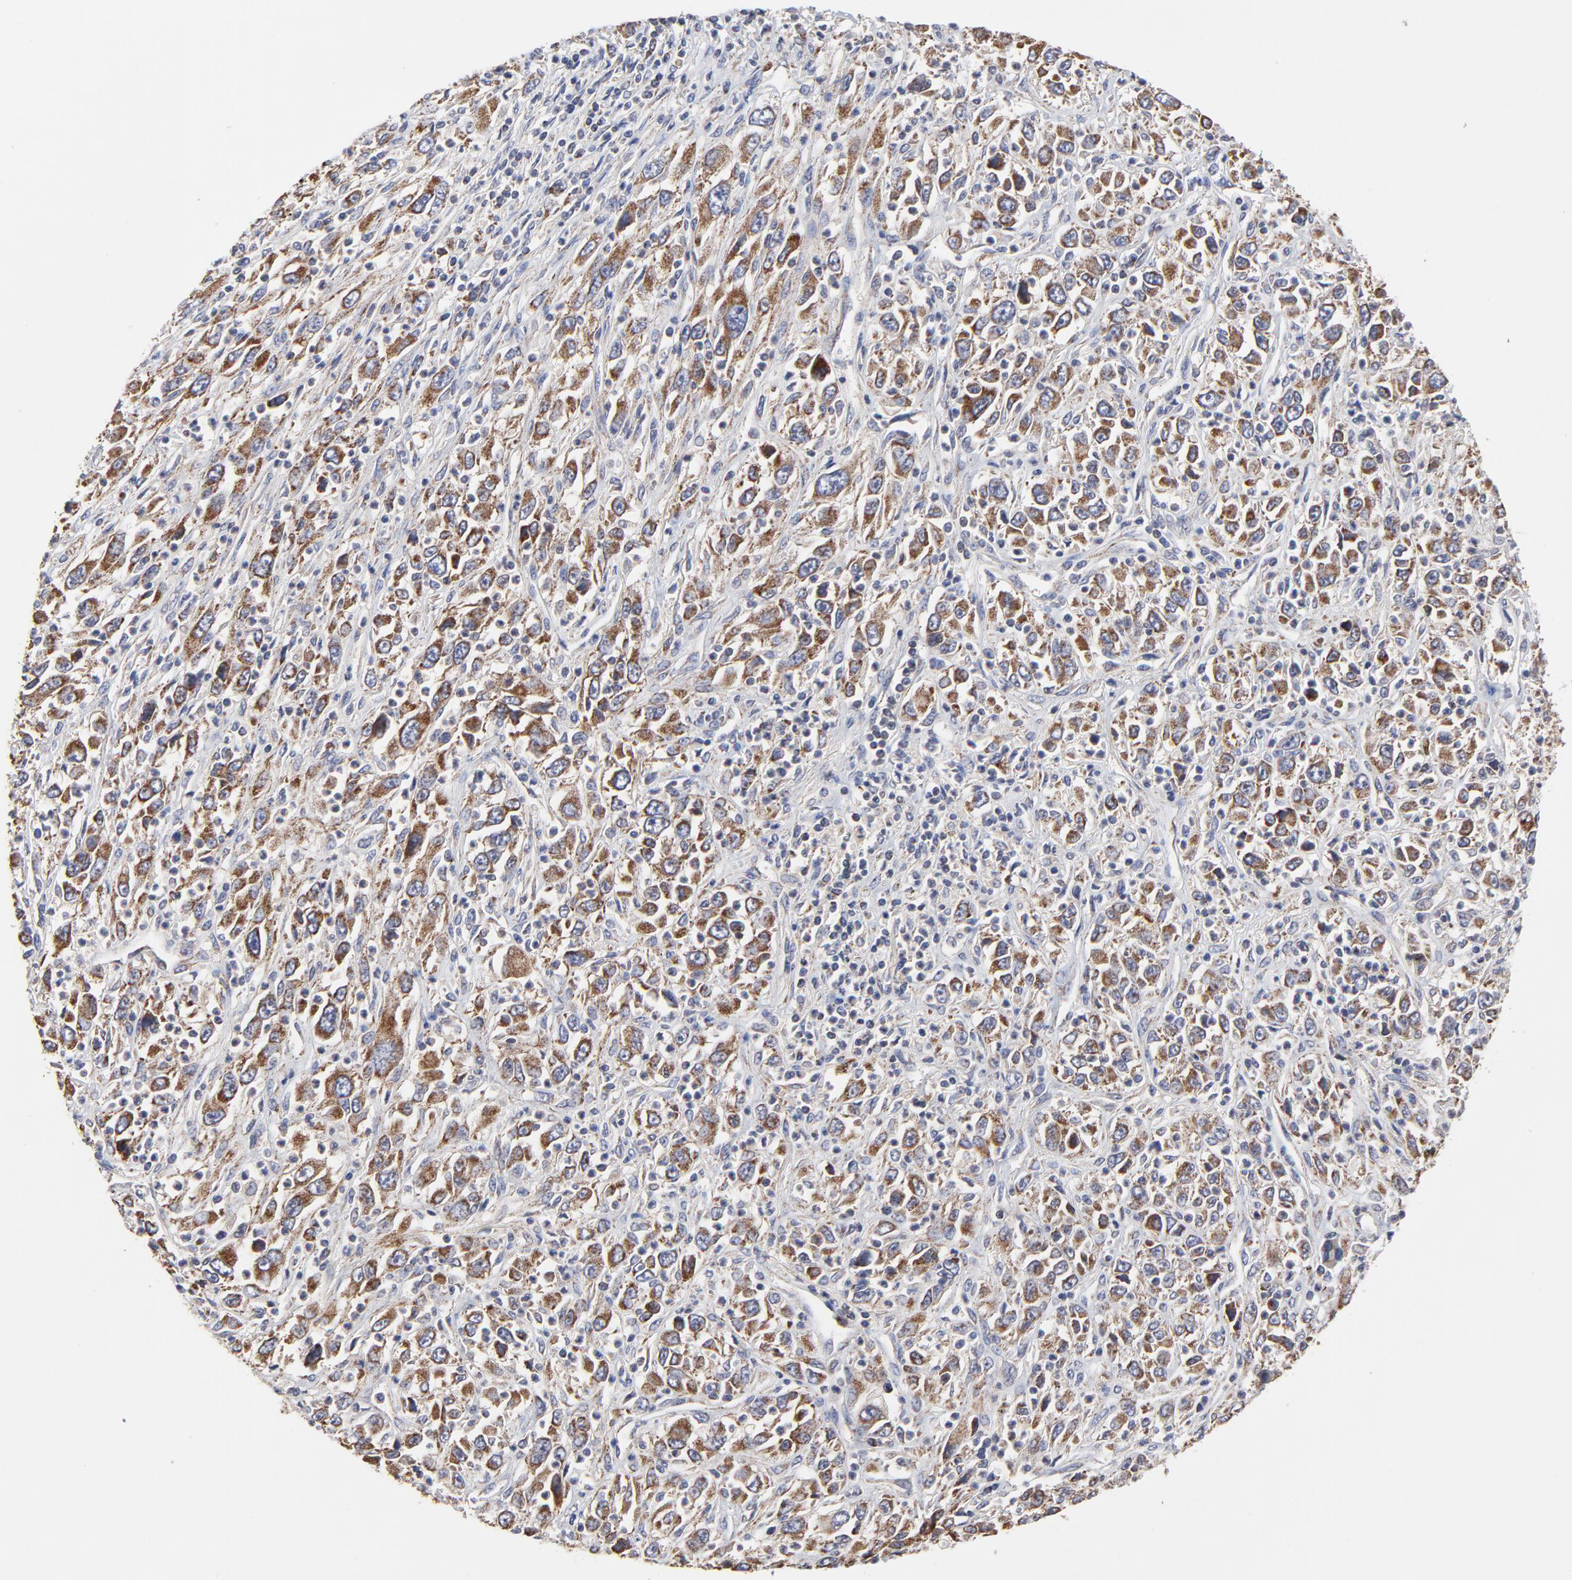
{"staining": {"intensity": "moderate", "quantity": ">75%", "location": "cytoplasmic/membranous"}, "tissue": "melanoma", "cell_type": "Tumor cells", "image_type": "cancer", "snomed": [{"axis": "morphology", "description": "Malignant melanoma, Metastatic site"}, {"axis": "topography", "description": "Skin"}], "caption": "IHC staining of melanoma, which displays medium levels of moderate cytoplasmic/membranous positivity in about >75% of tumor cells indicating moderate cytoplasmic/membranous protein staining. The staining was performed using DAB (brown) for protein detection and nuclei were counterstained in hematoxylin (blue).", "gene": "ZNF550", "patient": {"sex": "female", "age": 56}}